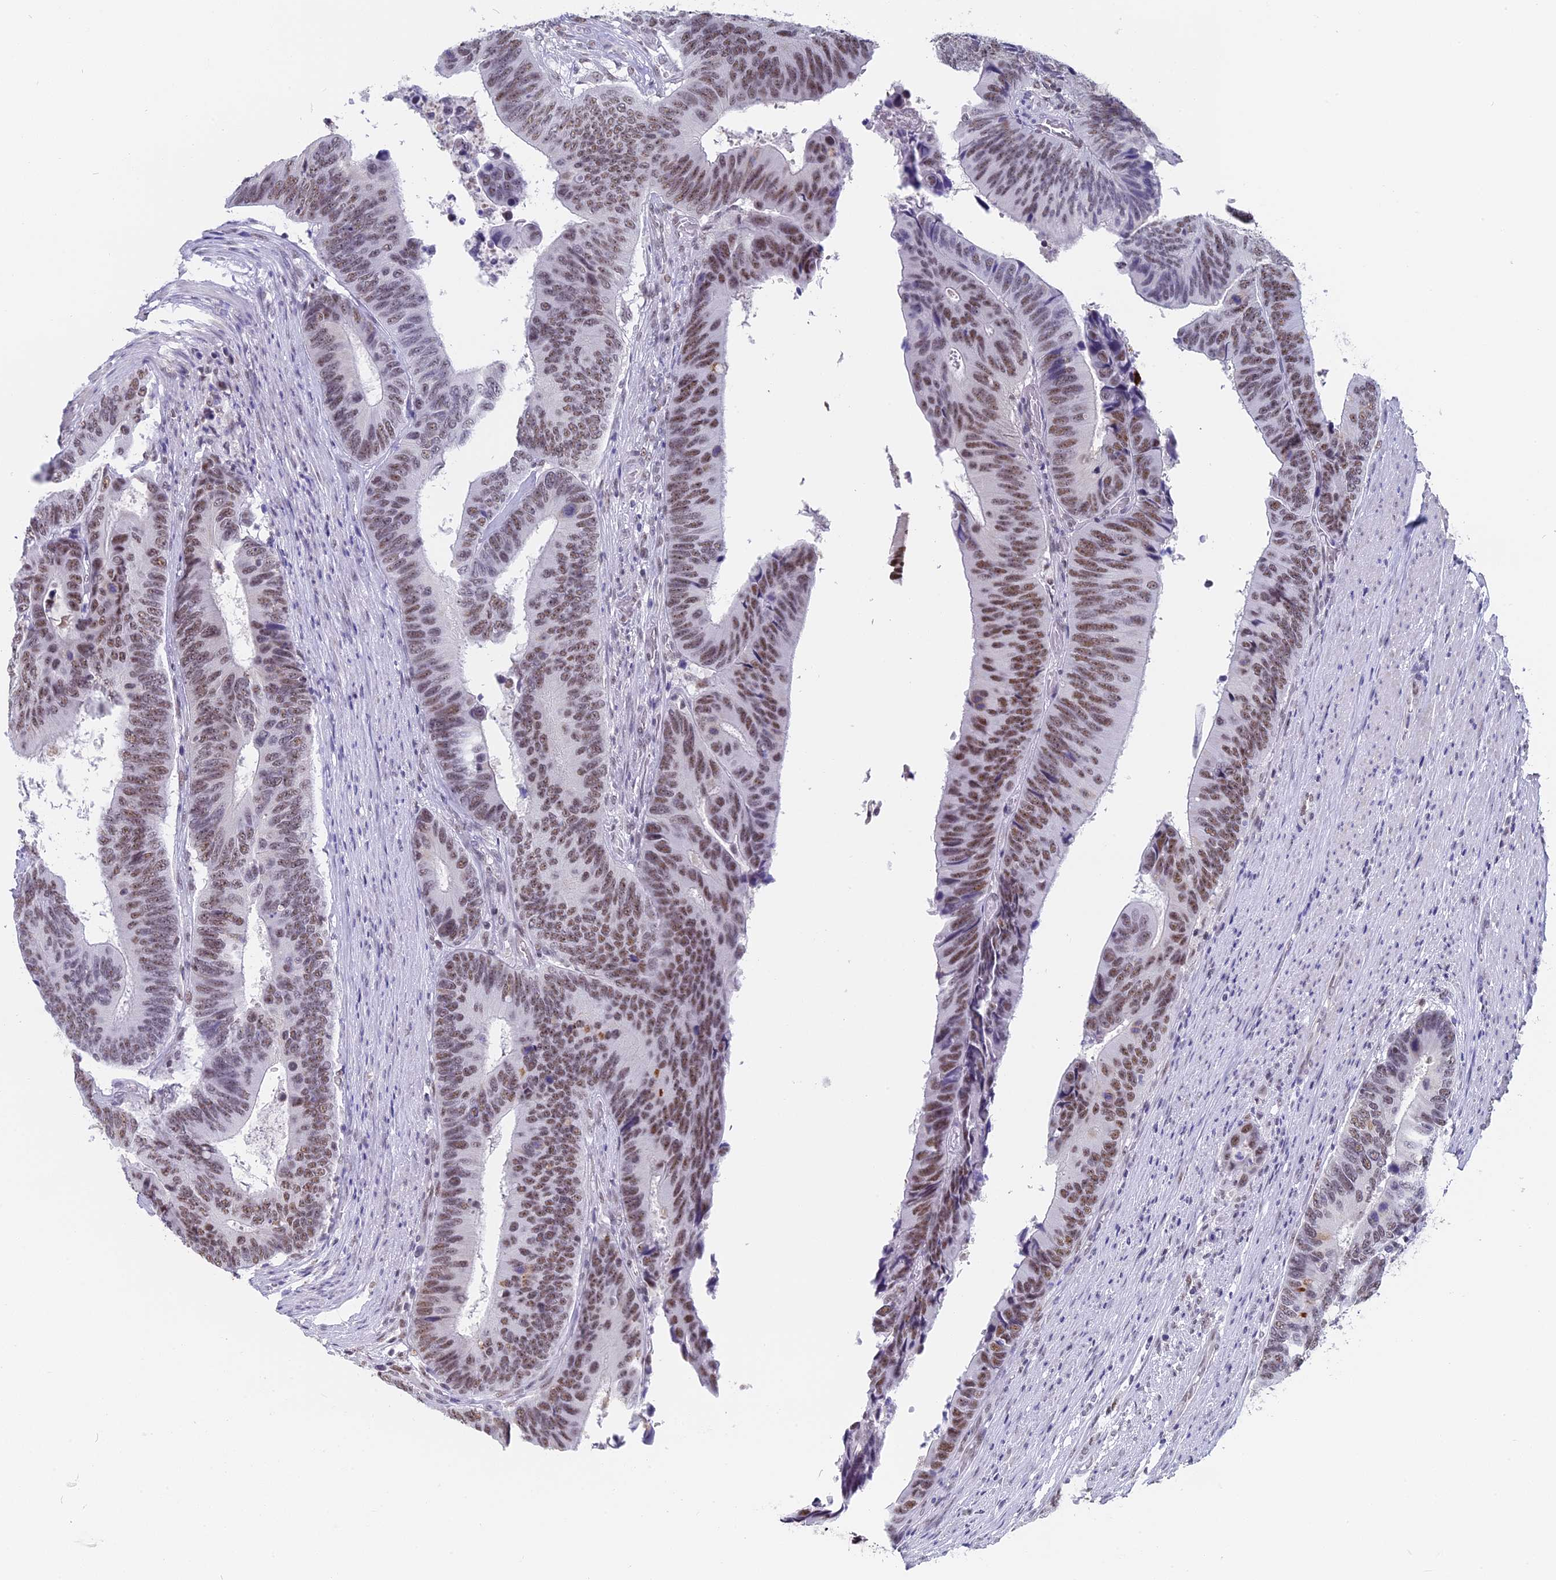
{"staining": {"intensity": "moderate", "quantity": ">75%", "location": "nuclear"}, "tissue": "colorectal cancer", "cell_type": "Tumor cells", "image_type": "cancer", "snomed": [{"axis": "morphology", "description": "Adenocarcinoma, NOS"}, {"axis": "topography", "description": "Colon"}], "caption": "Immunohistochemistry image of neoplastic tissue: human adenocarcinoma (colorectal) stained using immunohistochemistry (IHC) shows medium levels of moderate protein expression localized specifically in the nuclear of tumor cells, appearing as a nuclear brown color.", "gene": "CD2BP2", "patient": {"sex": "male", "age": 87}}